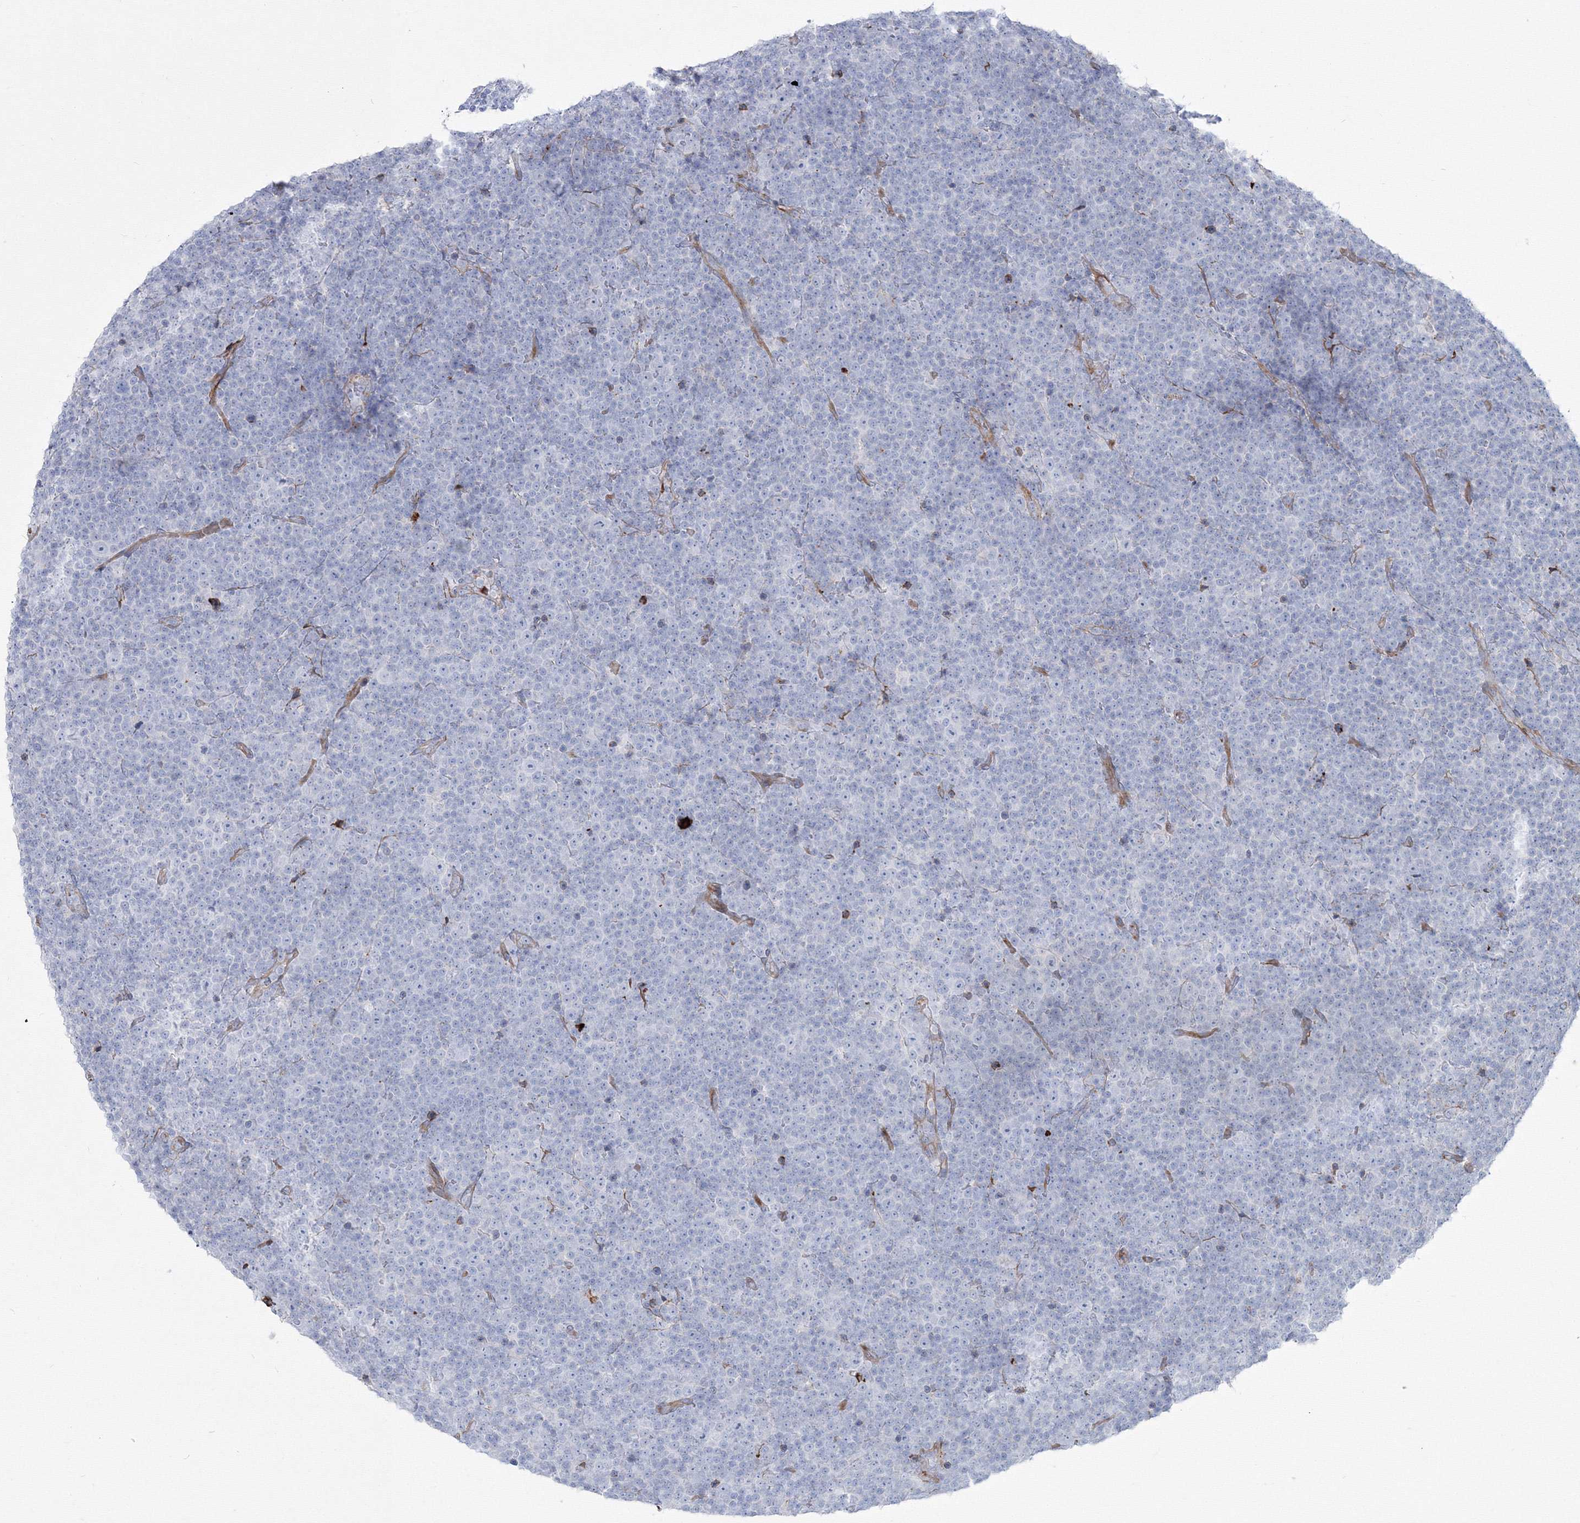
{"staining": {"intensity": "negative", "quantity": "none", "location": "none"}, "tissue": "lymphoma", "cell_type": "Tumor cells", "image_type": "cancer", "snomed": [{"axis": "morphology", "description": "Malignant lymphoma, non-Hodgkin's type, Low grade"}, {"axis": "topography", "description": "Lymph node"}], "caption": "DAB (3,3'-diaminobenzidine) immunohistochemical staining of human malignant lymphoma, non-Hodgkin's type (low-grade) displays no significant positivity in tumor cells.", "gene": "HYAL2", "patient": {"sex": "female", "age": 67}}